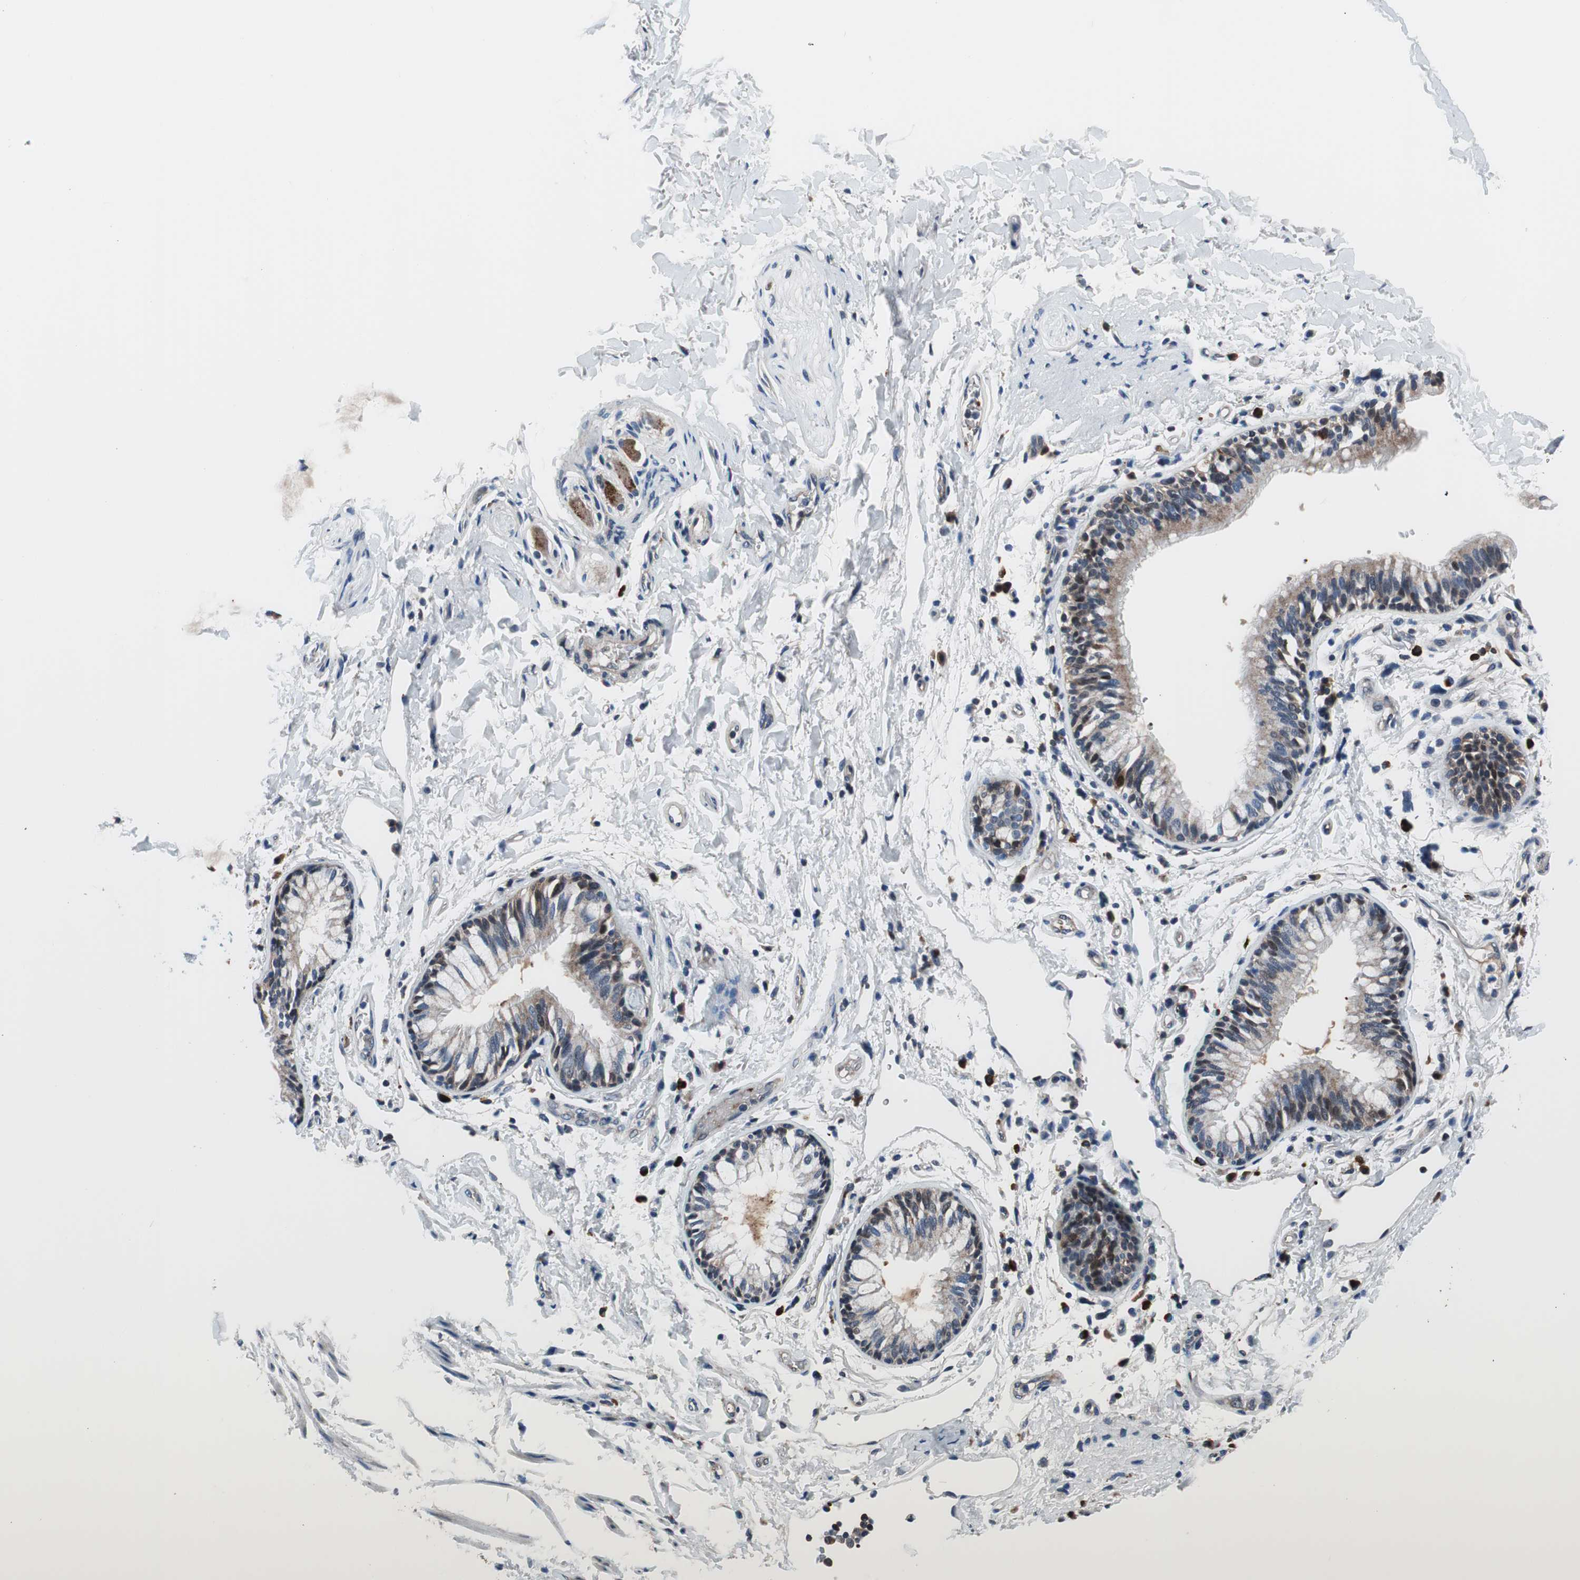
{"staining": {"intensity": "moderate", "quantity": ">75%", "location": "cytoplasmic/membranous"}, "tissue": "adipose tissue", "cell_type": "Adipocytes", "image_type": "normal", "snomed": [{"axis": "morphology", "description": "Normal tissue, NOS"}, {"axis": "topography", "description": "Bronchus"}], "caption": "Adipose tissue stained with IHC demonstrates moderate cytoplasmic/membranous staining in approximately >75% of adipocytes.", "gene": "PRDX2", "patient": {"sex": "female", "age": 73}}